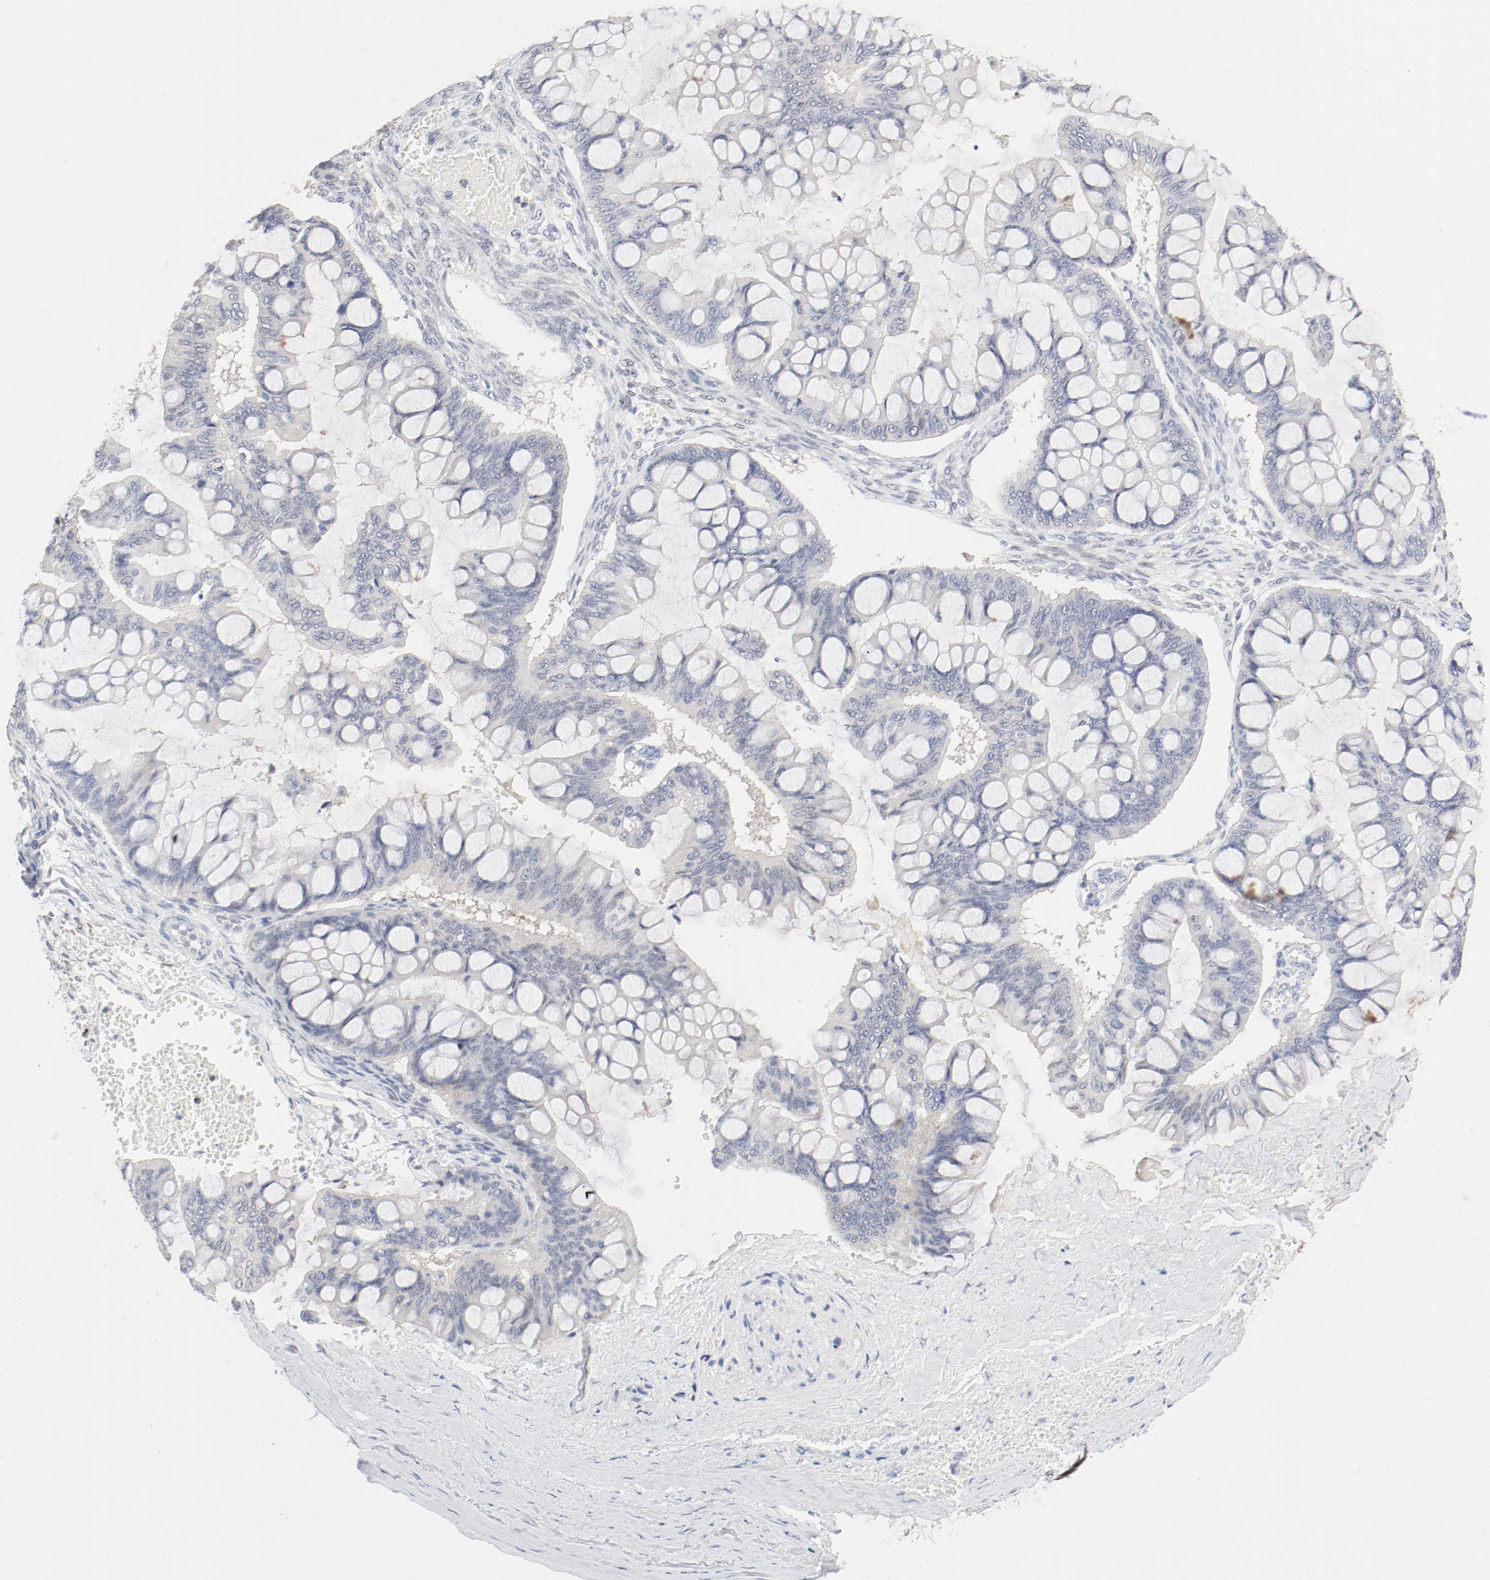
{"staining": {"intensity": "negative", "quantity": "none", "location": "none"}, "tissue": "ovarian cancer", "cell_type": "Tumor cells", "image_type": "cancer", "snomed": [{"axis": "morphology", "description": "Cystadenocarcinoma, mucinous, NOS"}, {"axis": "topography", "description": "Ovary"}], "caption": "An immunohistochemistry (IHC) photomicrograph of ovarian cancer (mucinous cystadenocarcinoma) is shown. There is no staining in tumor cells of ovarian cancer (mucinous cystadenocarcinoma). (Brightfield microscopy of DAB (3,3'-diaminobenzidine) immunohistochemistry at high magnification).", "gene": "PGM1", "patient": {"sex": "female", "age": 73}}